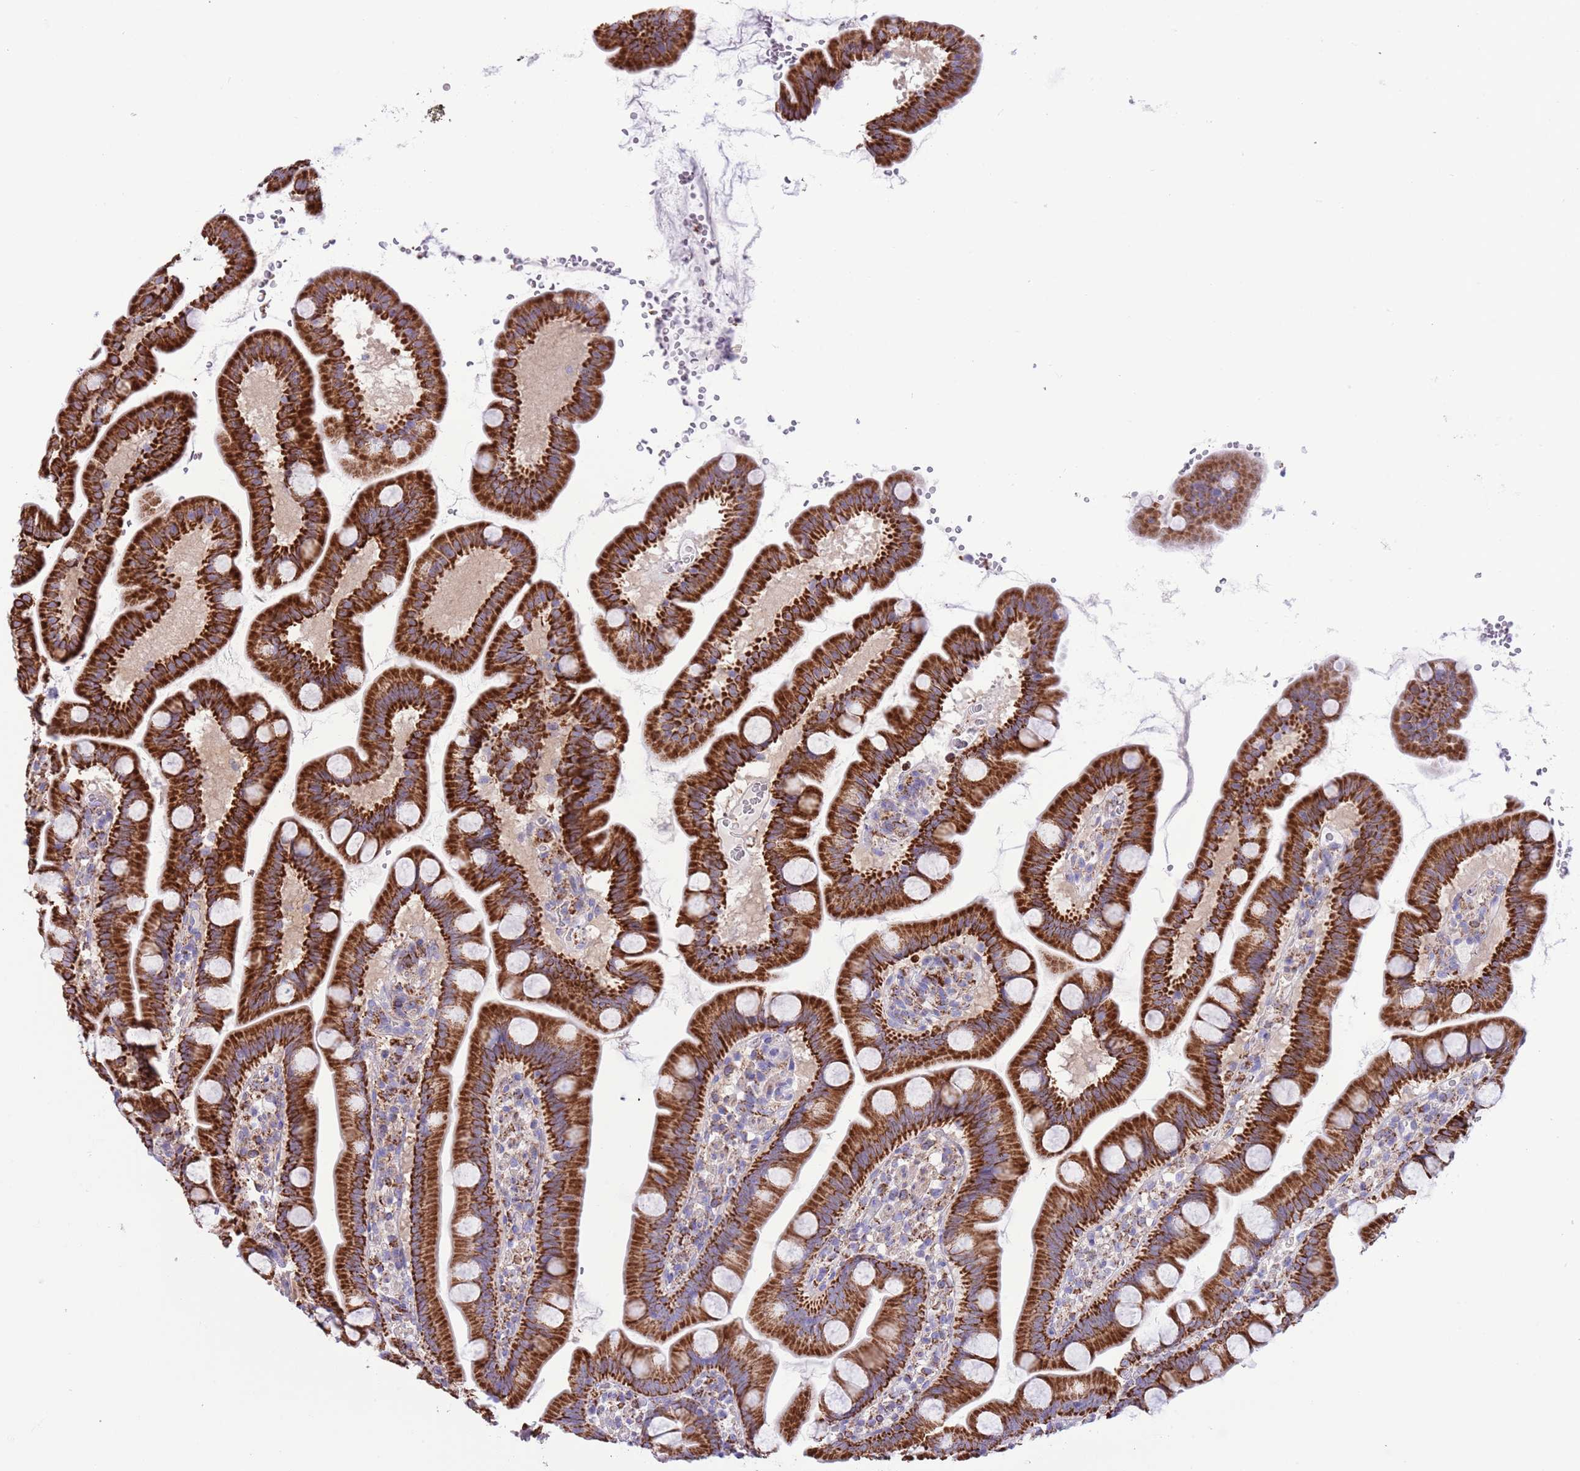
{"staining": {"intensity": "strong", "quantity": "25%-75%", "location": "cytoplasmic/membranous"}, "tissue": "small intestine", "cell_type": "Glandular cells", "image_type": "normal", "snomed": [{"axis": "morphology", "description": "Normal tissue, NOS"}, {"axis": "topography", "description": "Small intestine"}], "caption": "DAB immunohistochemical staining of unremarkable human small intestine shows strong cytoplasmic/membranous protein positivity in about 25%-75% of glandular cells.", "gene": "SS18L2", "patient": {"sex": "female", "age": 68}}